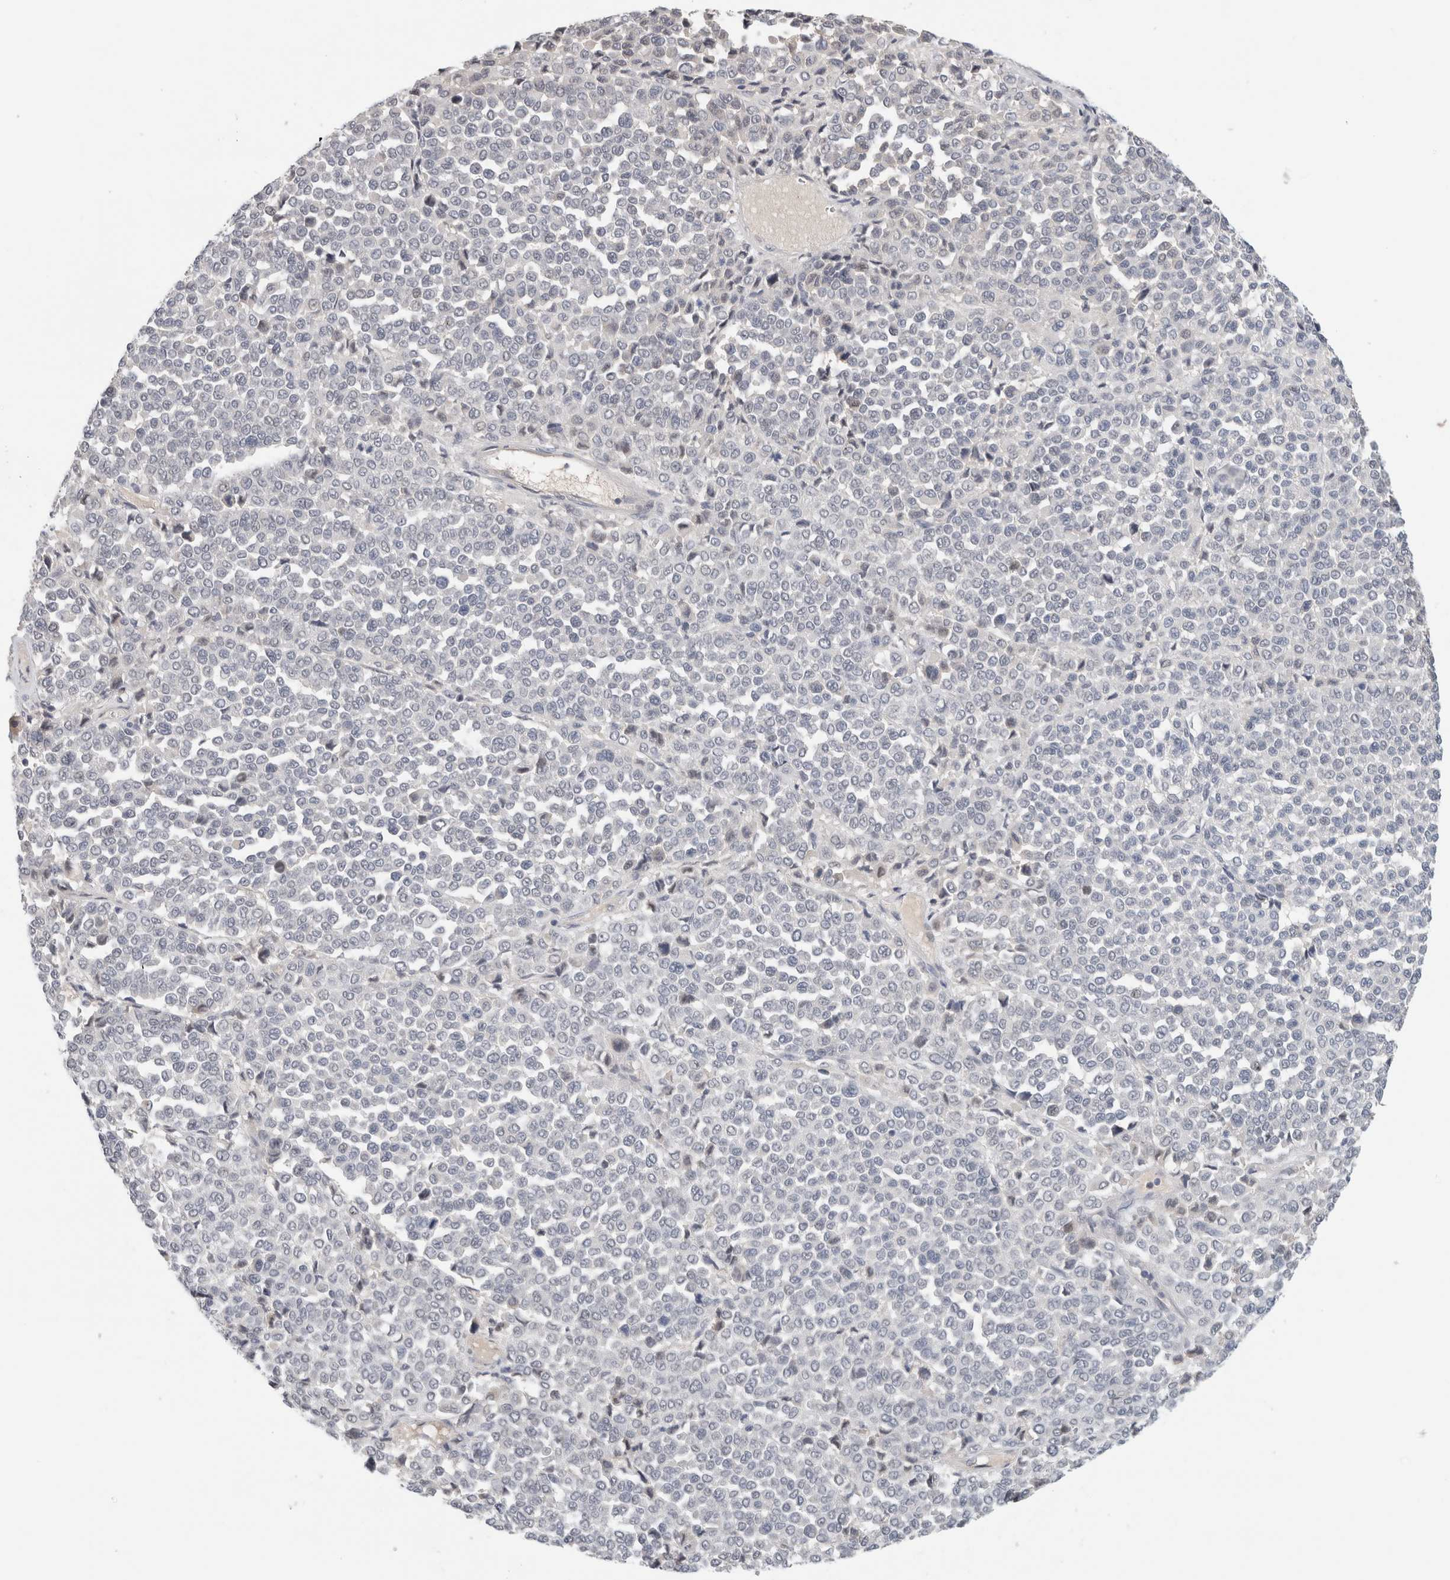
{"staining": {"intensity": "negative", "quantity": "none", "location": "none"}, "tissue": "melanoma", "cell_type": "Tumor cells", "image_type": "cancer", "snomed": [{"axis": "morphology", "description": "Malignant melanoma, Metastatic site"}, {"axis": "topography", "description": "Pancreas"}], "caption": "The image demonstrates no significant staining in tumor cells of melanoma.", "gene": "HCN3", "patient": {"sex": "female", "age": 30}}